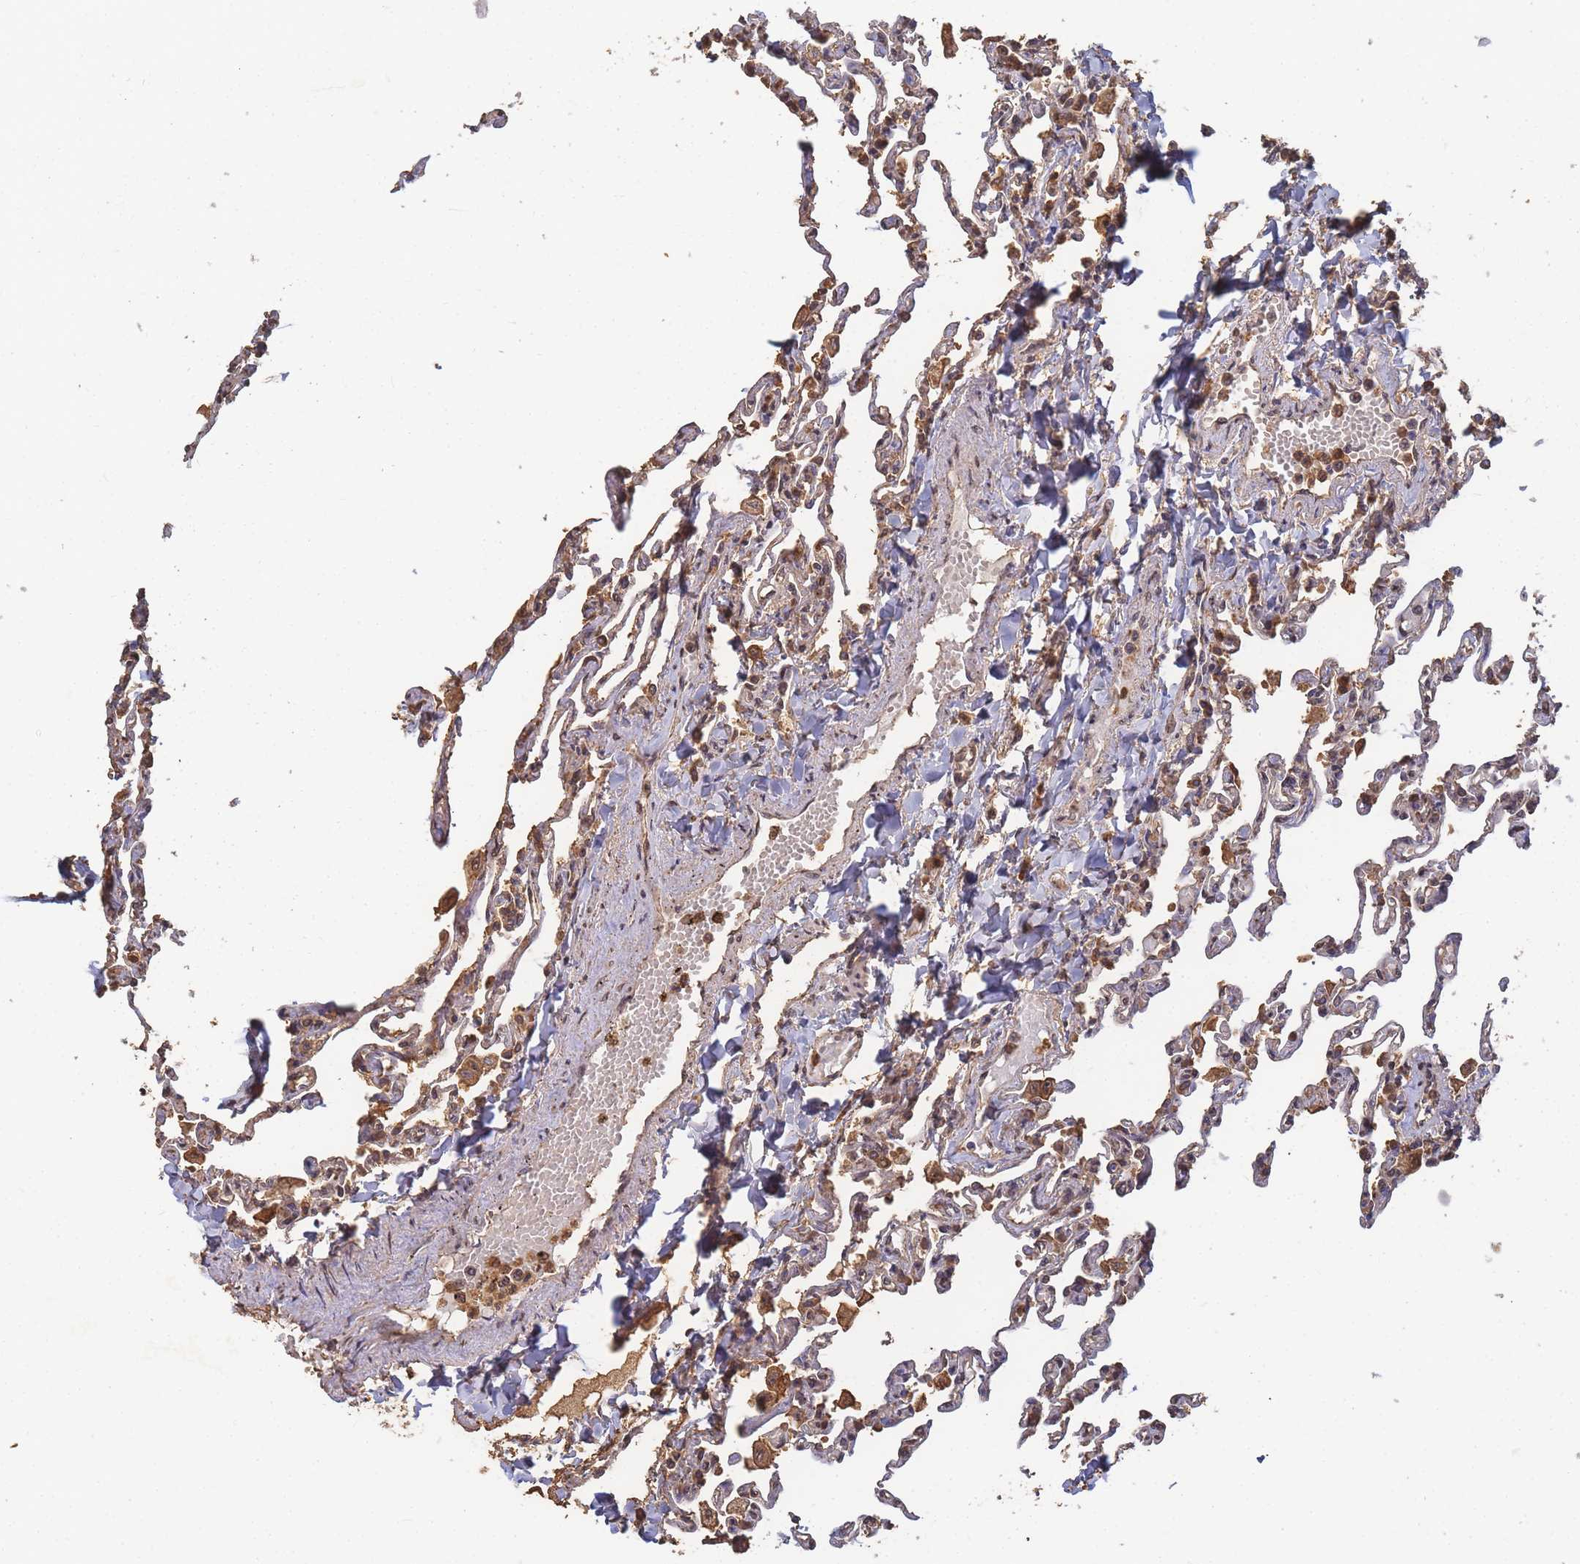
{"staining": {"intensity": "weak", "quantity": "25%-75%", "location": "cytoplasmic/membranous"}, "tissue": "lung", "cell_type": "Alveolar cells", "image_type": "normal", "snomed": [{"axis": "morphology", "description": "Normal tissue, NOS"}, {"axis": "topography", "description": "Lung"}], "caption": "An IHC image of unremarkable tissue is shown. Protein staining in brown shows weak cytoplasmic/membranous positivity in lung within alveolar cells. (brown staining indicates protein expression, while blue staining denotes nuclei).", "gene": "ALKBH1", "patient": {"sex": "male", "age": 21}}